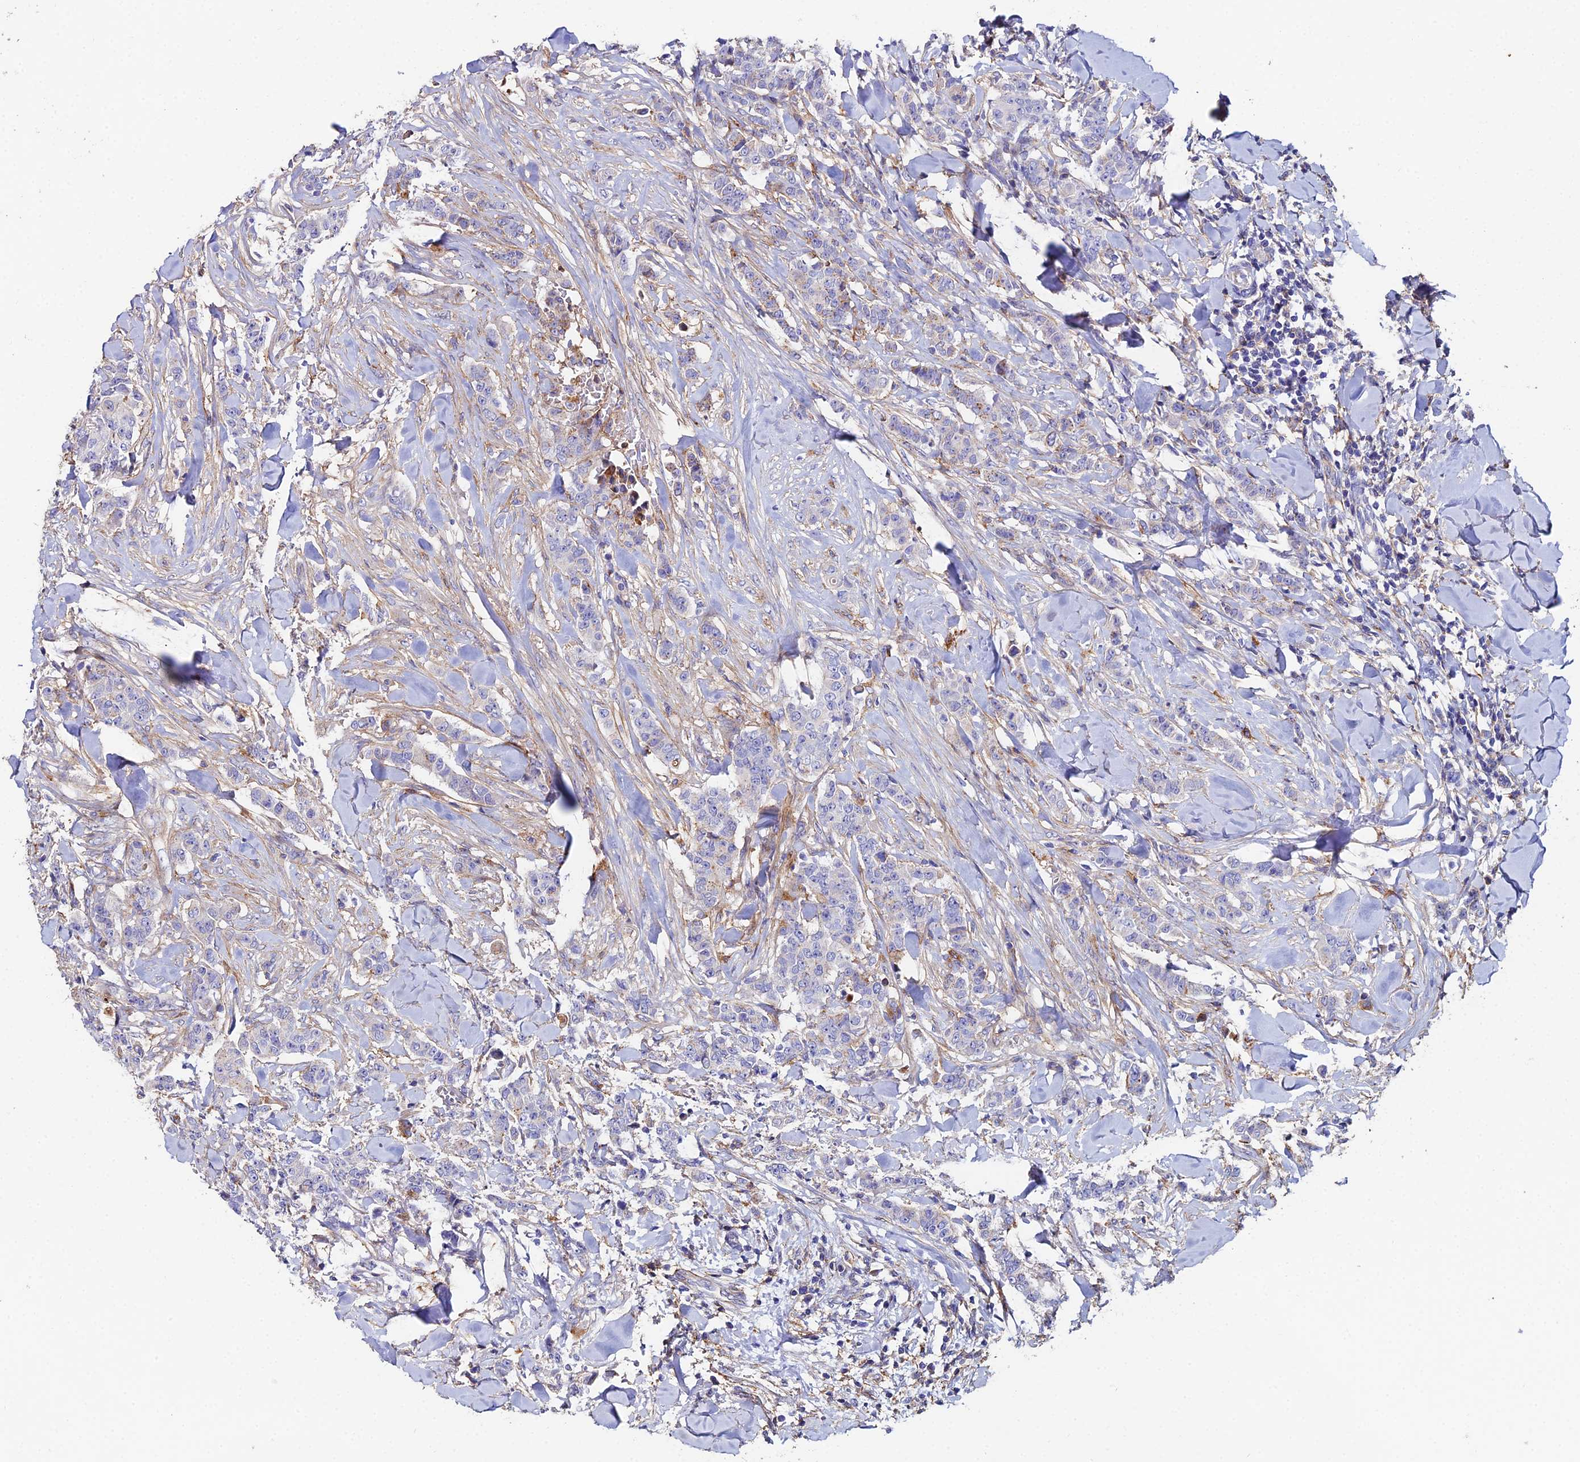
{"staining": {"intensity": "negative", "quantity": "none", "location": "none"}, "tissue": "breast cancer", "cell_type": "Tumor cells", "image_type": "cancer", "snomed": [{"axis": "morphology", "description": "Duct carcinoma"}, {"axis": "topography", "description": "Breast"}], "caption": "High power microscopy photomicrograph of an immunohistochemistry image of infiltrating ductal carcinoma (breast), revealing no significant staining in tumor cells.", "gene": "C6", "patient": {"sex": "female", "age": 40}}